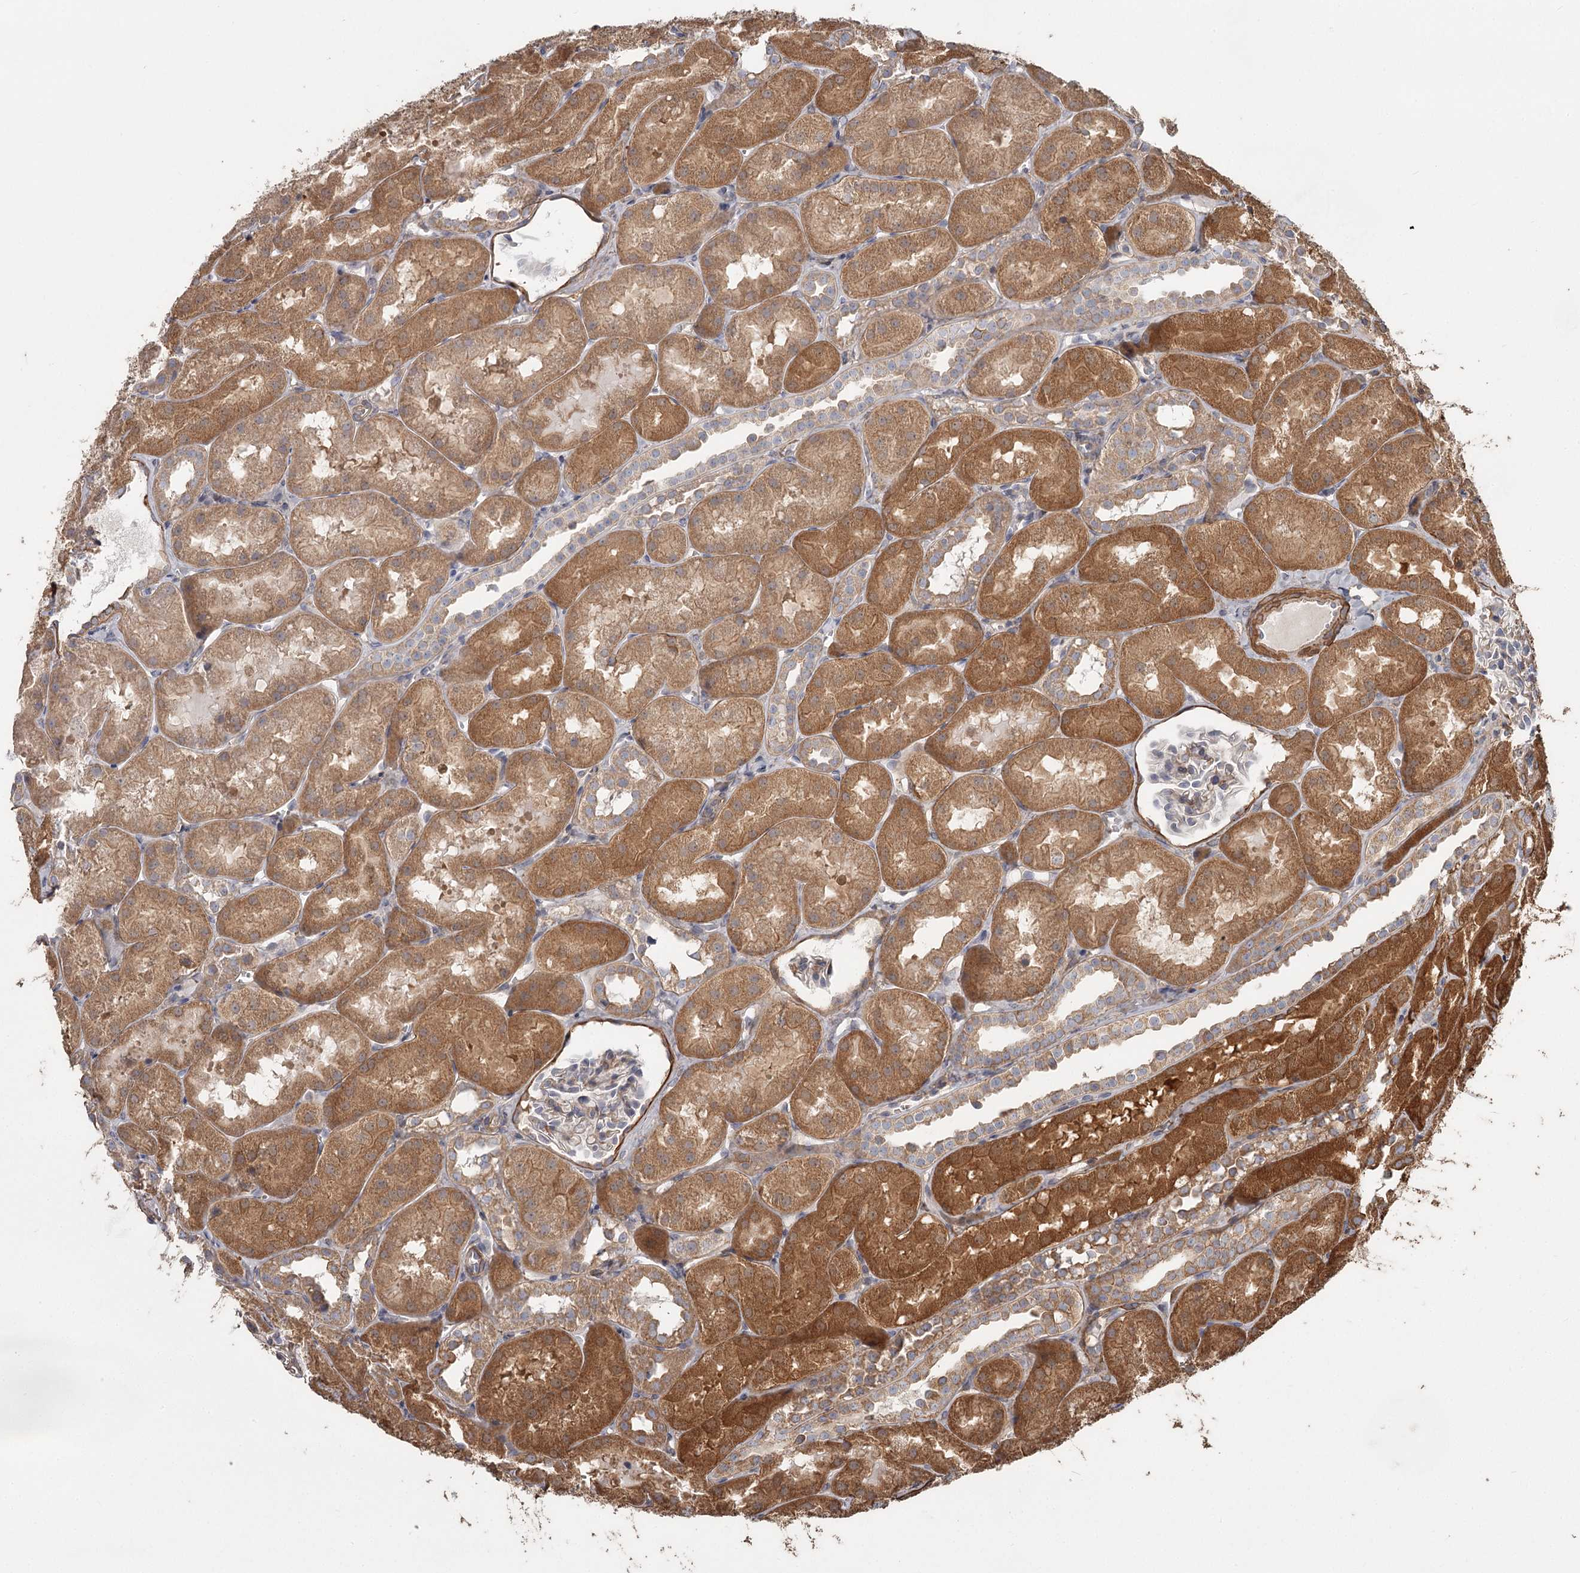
{"staining": {"intensity": "weak", "quantity": "25%-75%", "location": "cytoplasmic/membranous"}, "tissue": "kidney", "cell_type": "Cells in glomeruli", "image_type": "normal", "snomed": [{"axis": "morphology", "description": "Normal tissue, NOS"}, {"axis": "topography", "description": "Kidney"}, {"axis": "topography", "description": "Urinary bladder"}], "caption": "Protein staining demonstrates weak cytoplasmic/membranous expression in approximately 25%-75% of cells in glomeruli in benign kidney.", "gene": "DHRS9", "patient": {"sex": "male", "age": 16}}